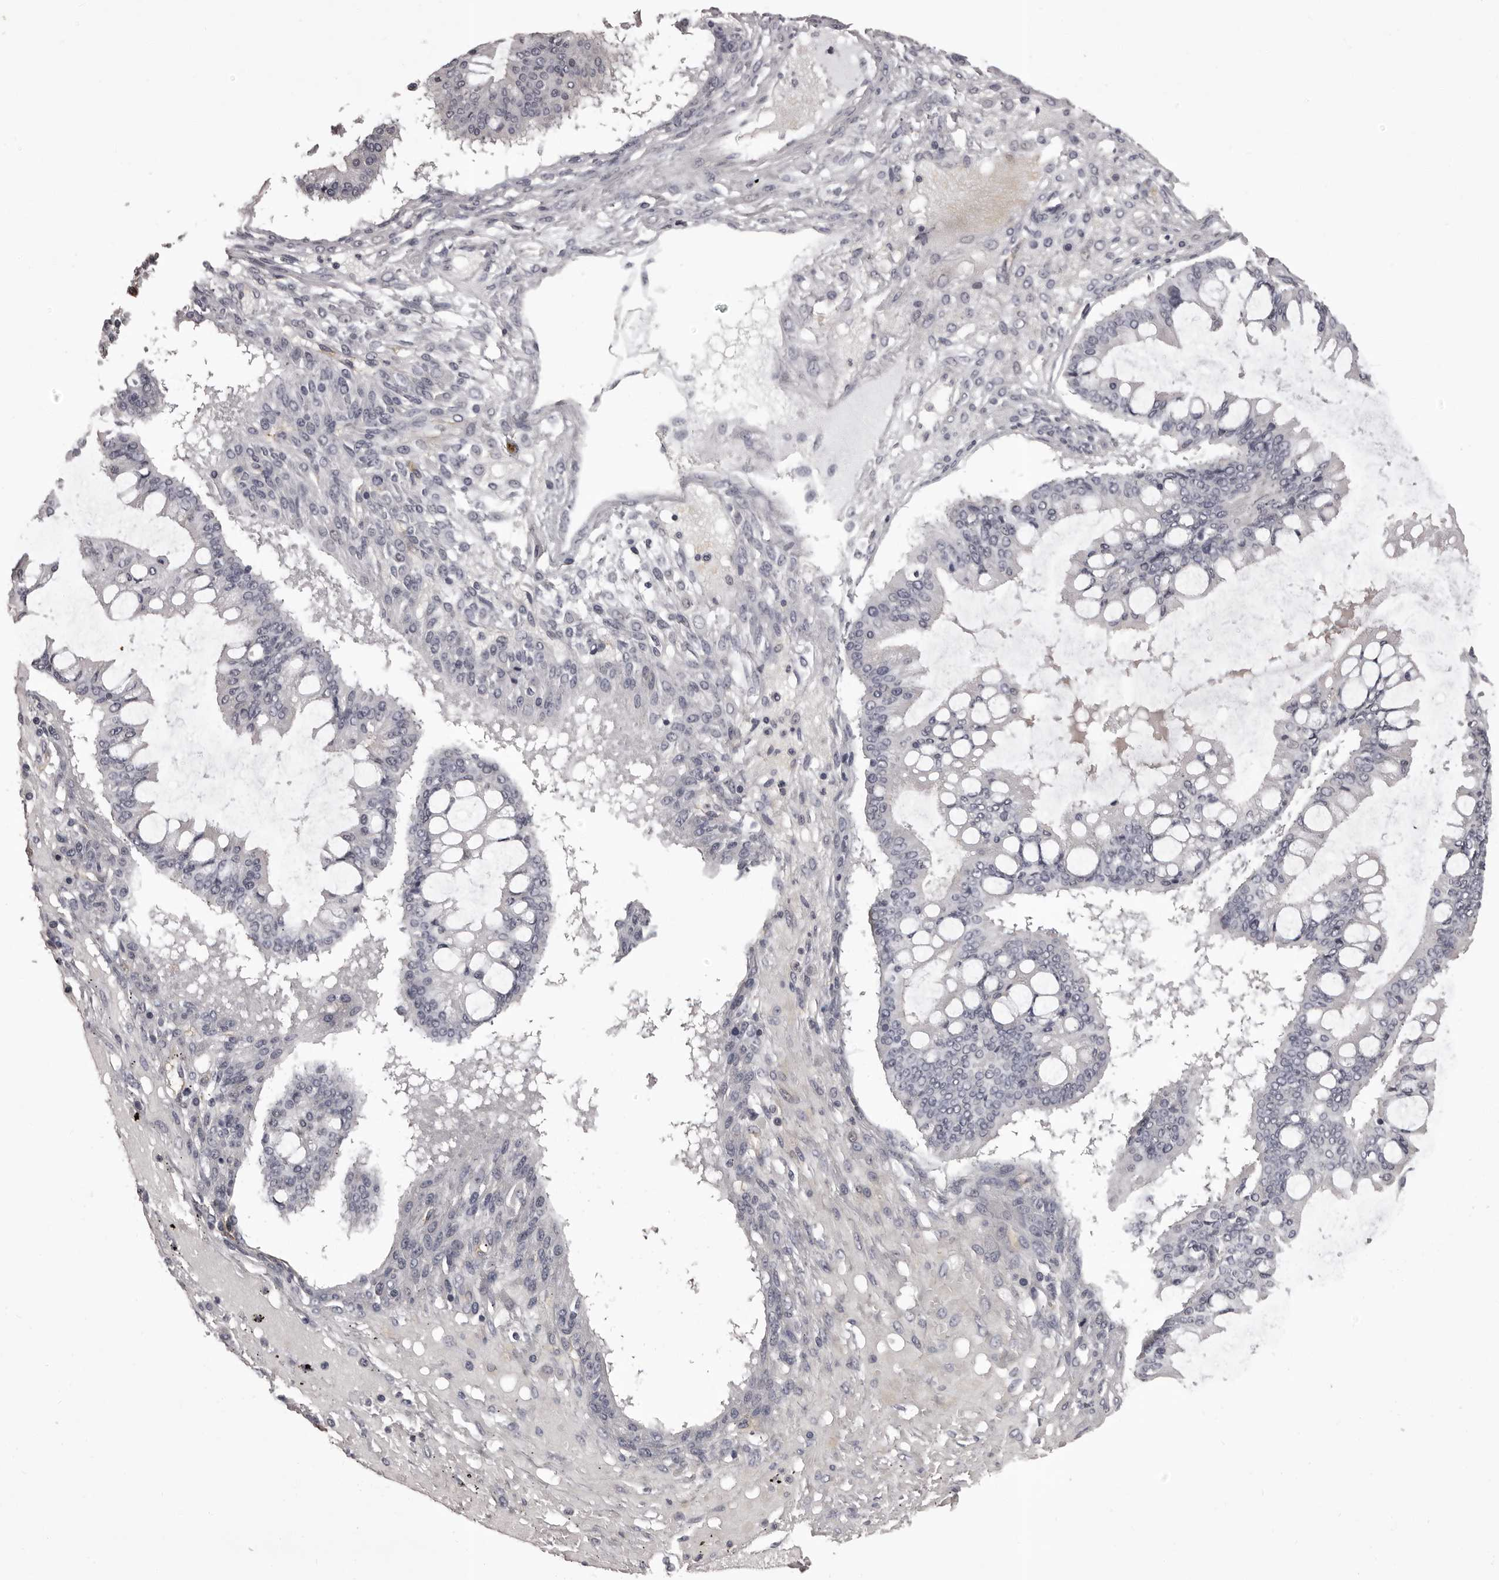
{"staining": {"intensity": "negative", "quantity": "none", "location": "none"}, "tissue": "ovarian cancer", "cell_type": "Tumor cells", "image_type": "cancer", "snomed": [{"axis": "morphology", "description": "Cystadenocarcinoma, mucinous, NOS"}, {"axis": "topography", "description": "Ovary"}], "caption": "Immunohistochemistry (IHC) histopathology image of human ovarian cancer (mucinous cystadenocarcinoma) stained for a protein (brown), which displays no expression in tumor cells. (DAB immunohistochemistry (IHC) visualized using brightfield microscopy, high magnification).", "gene": "GPR78", "patient": {"sex": "female", "age": 73}}